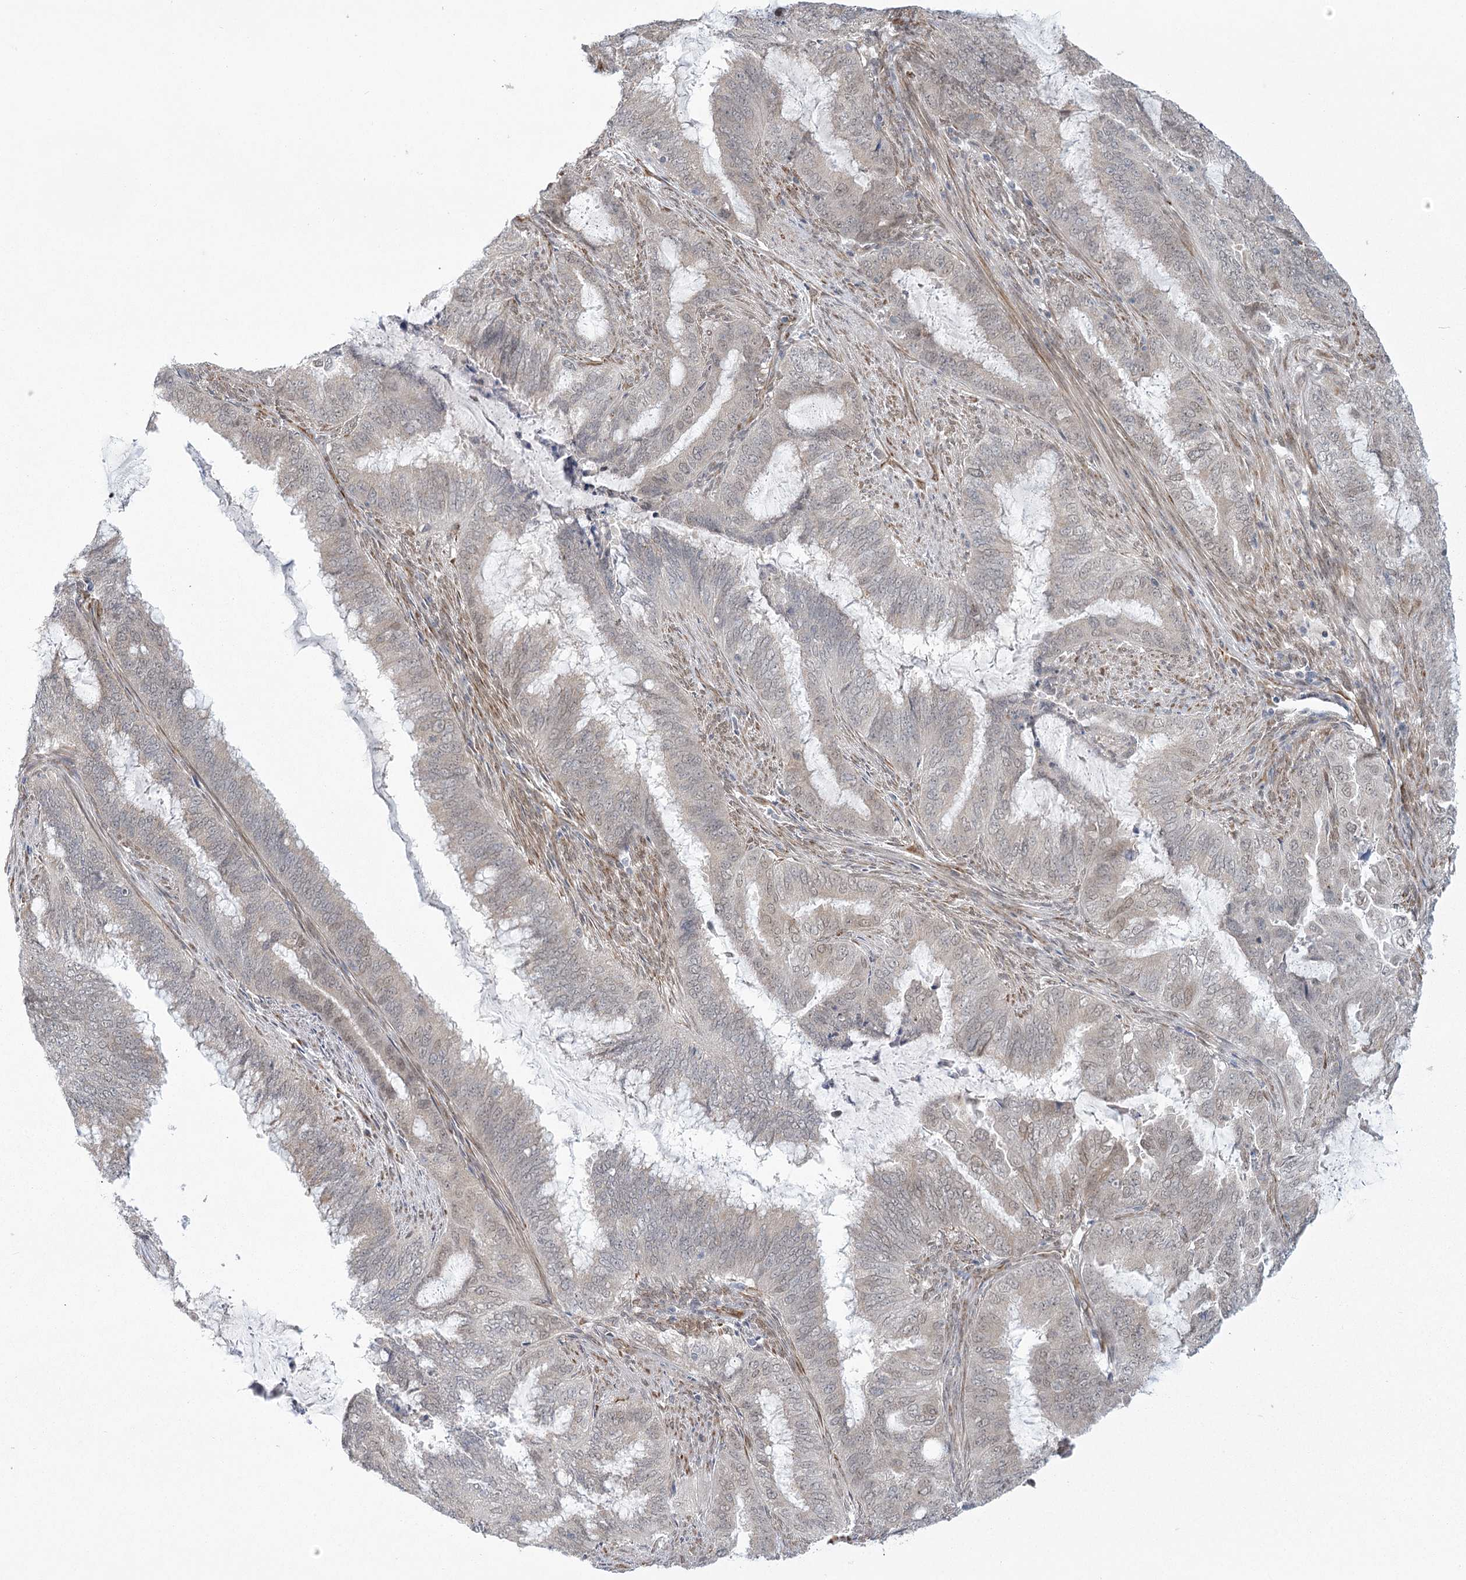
{"staining": {"intensity": "negative", "quantity": "none", "location": "none"}, "tissue": "endometrial cancer", "cell_type": "Tumor cells", "image_type": "cancer", "snomed": [{"axis": "morphology", "description": "Adenocarcinoma, NOS"}, {"axis": "topography", "description": "Endometrium"}], "caption": "An IHC micrograph of endometrial adenocarcinoma is shown. There is no staining in tumor cells of endometrial adenocarcinoma.", "gene": "MED28", "patient": {"sex": "female", "age": 51}}